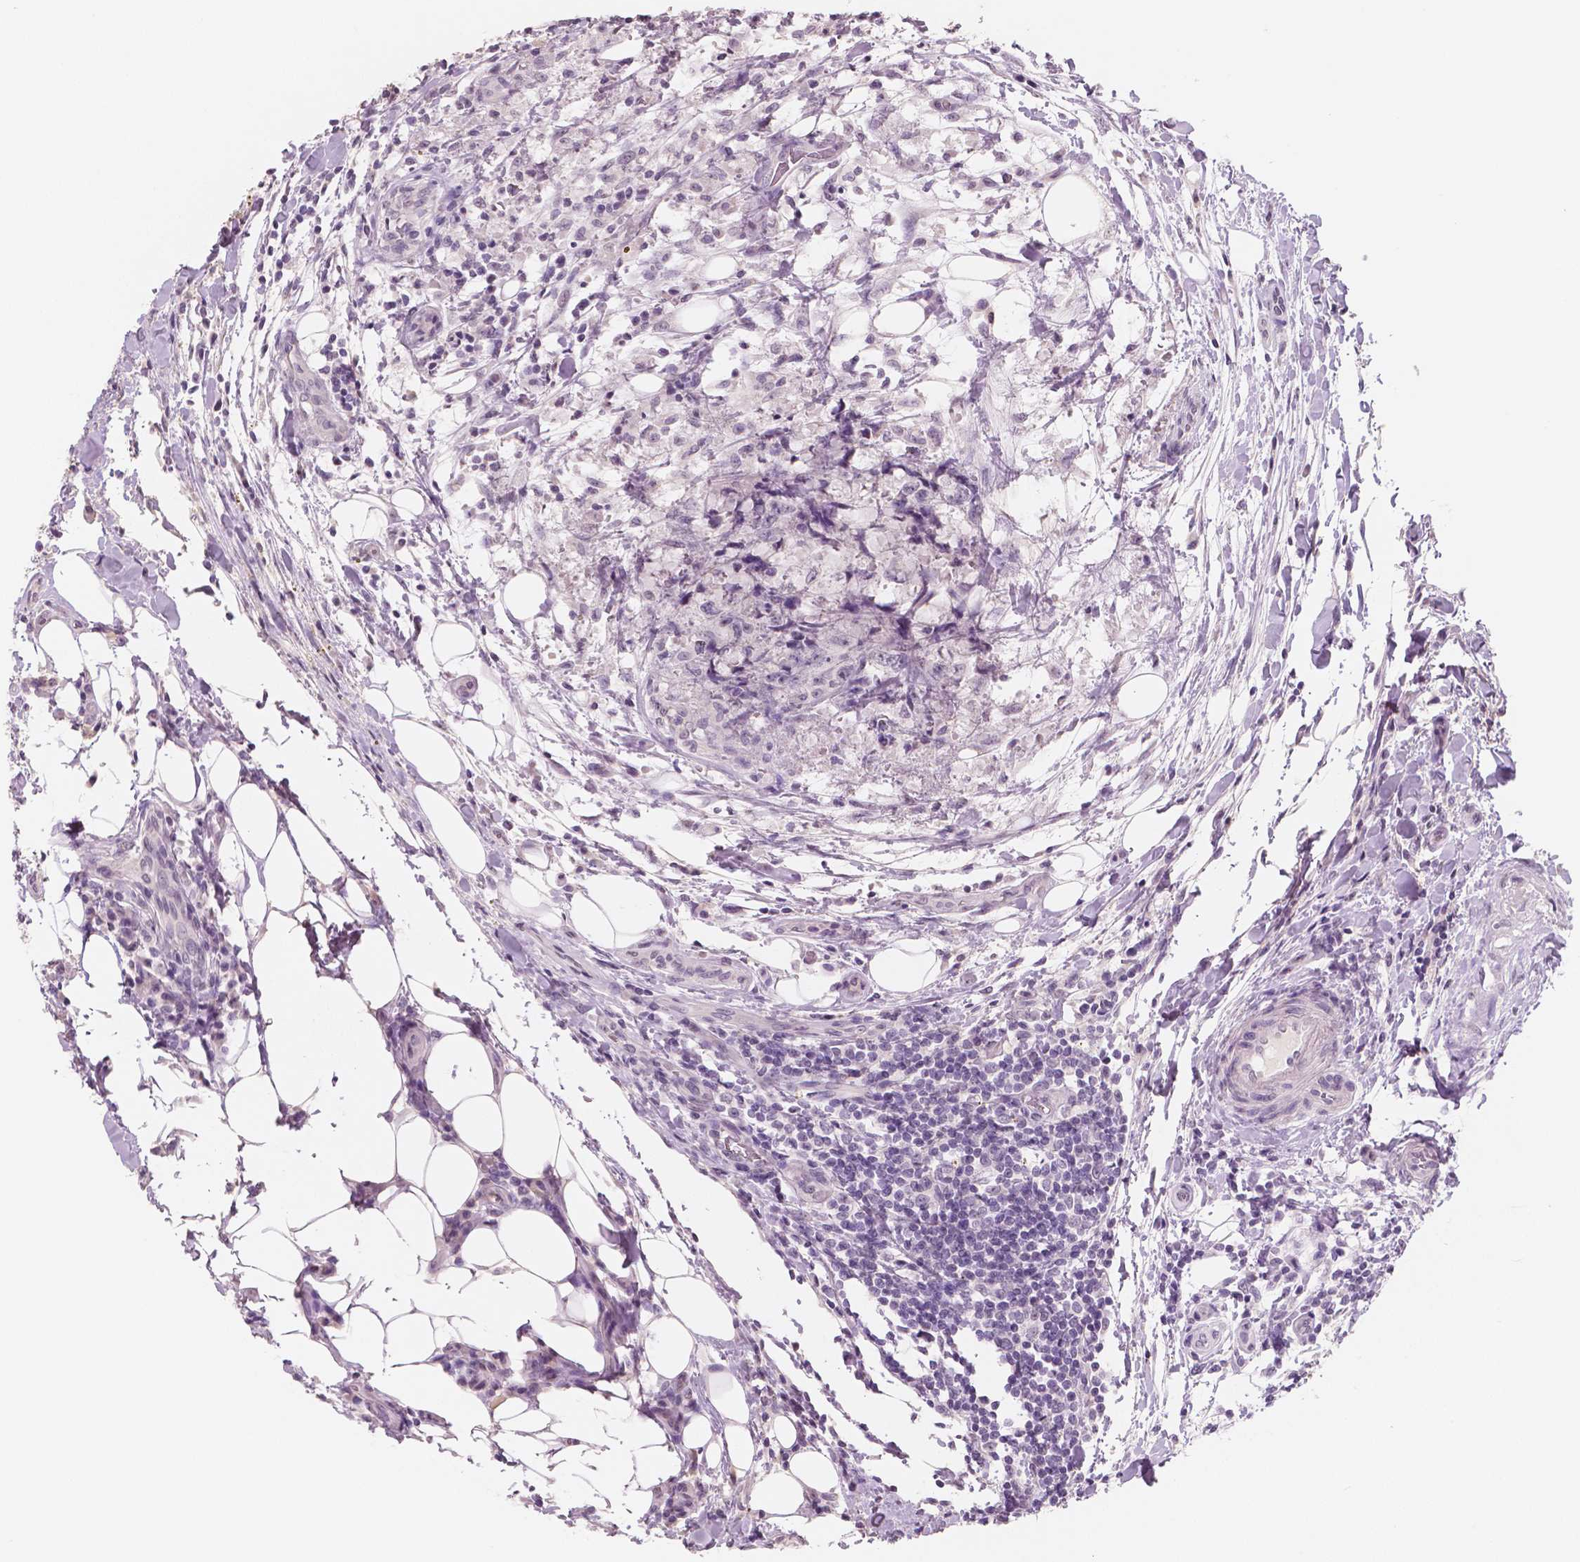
{"staining": {"intensity": "negative", "quantity": "none", "location": "none"}, "tissue": "testis cancer", "cell_type": "Tumor cells", "image_type": "cancer", "snomed": [{"axis": "morphology", "description": "Carcinoma, Embryonal, NOS"}, {"axis": "topography", "description": "Testis"}], "caption": "Photomicrograph shows no significant protein expression in tumor cells of testis cancer (embryonal carcinoma).", "gene": "NECAB1", "patient": {"sex": "male", "age": 24}}